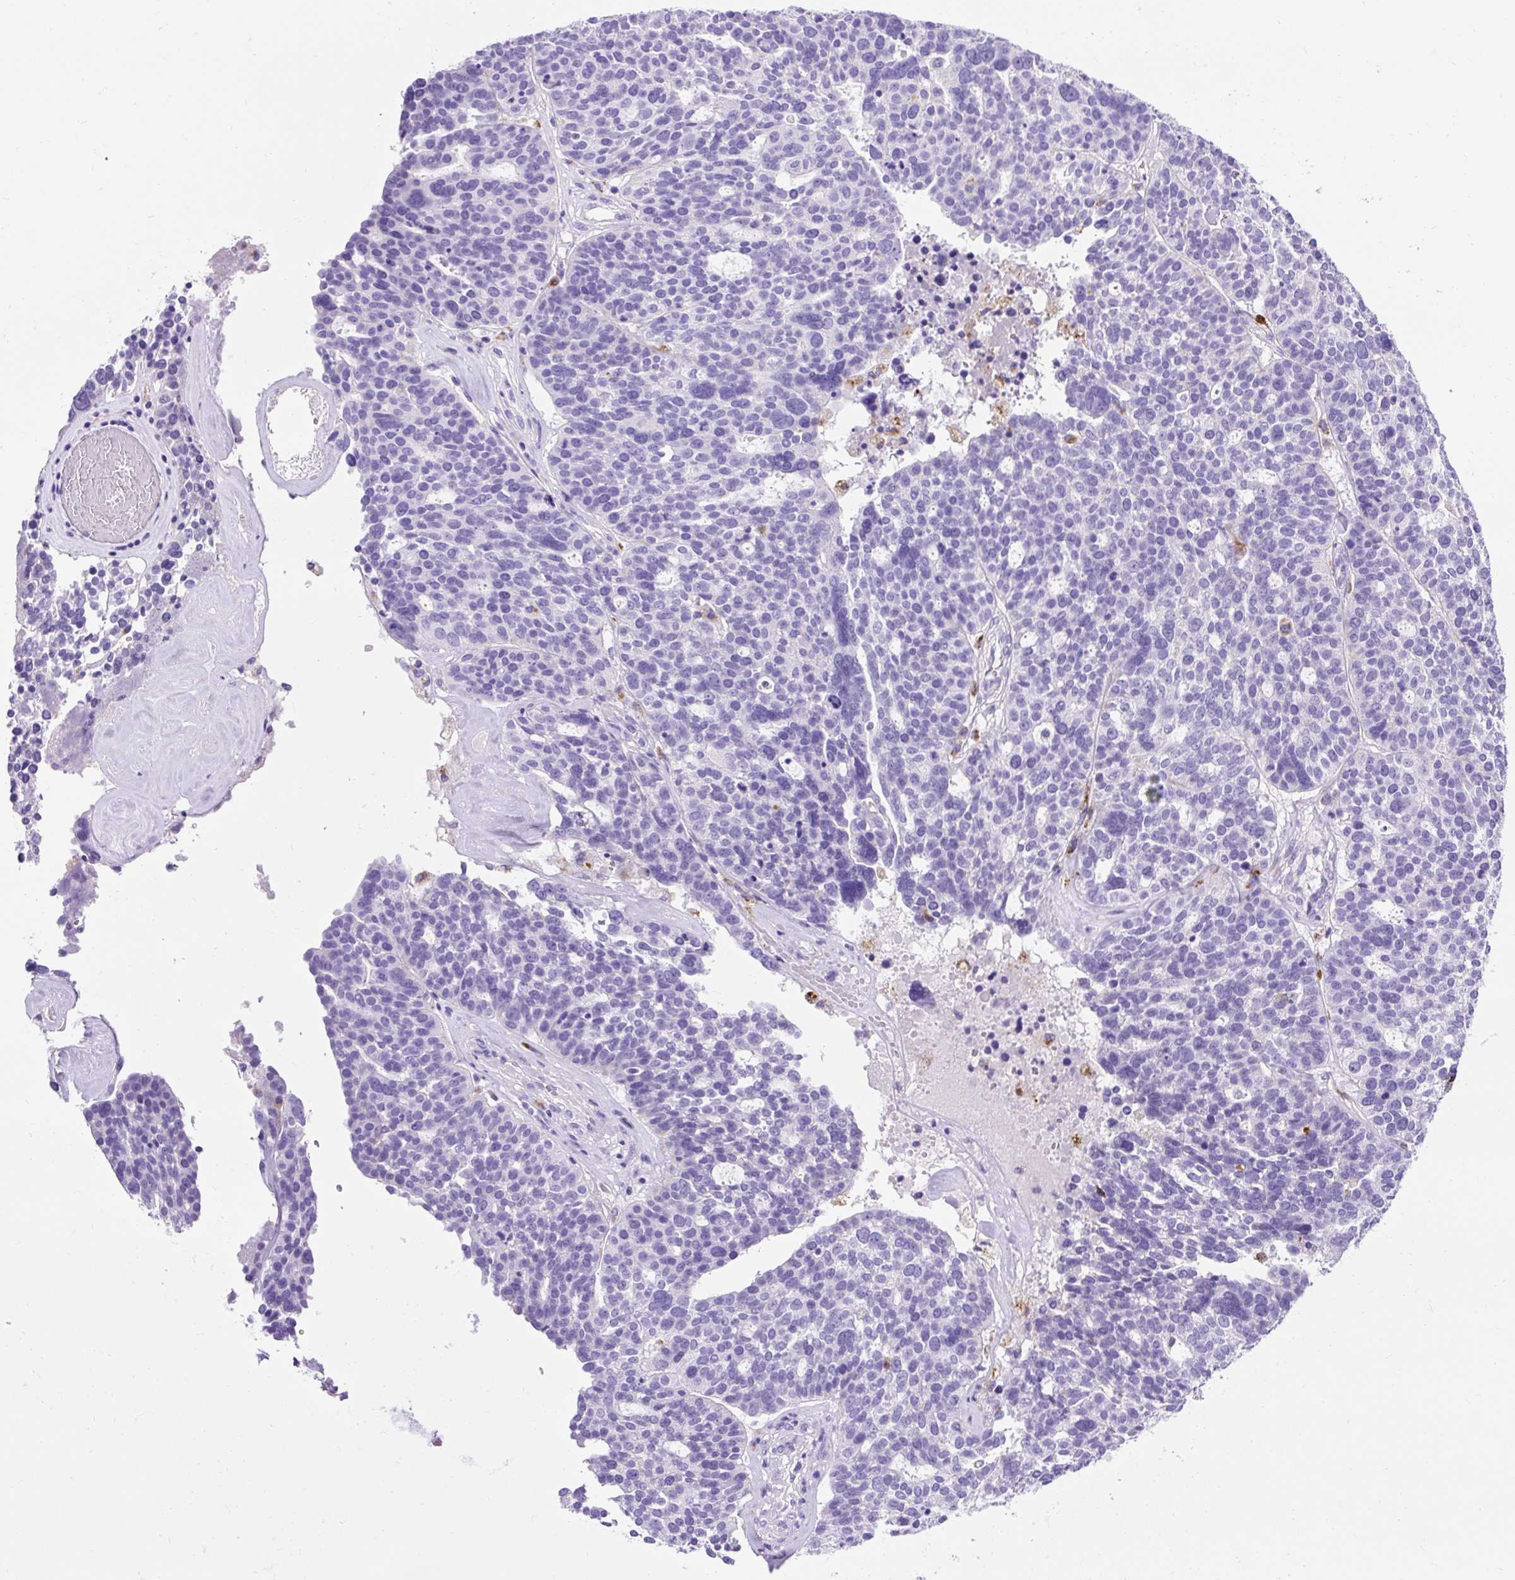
{"staining": {"intensity": "negative", "quantity": "none", "location": "none"}, "tissue": "ovarian cancer", "cell_type": "Tumor cells", "image_type": "cancer", "snomed": [{"axis": "morphology", "description": "Cystadenocarcinoma, serous, NOS"}, {"axis": "topography", "description": "Ovary"}], "caption": "An immunohistochemistry (IHC) photomicrograph of serous cystadenocarcinoma (ovarian) is shown. There is no staining in tumor cells of serous cystadenocarcinoma (ovarian).", "gene": "HEXB", "patient": {"sex": "female", "age": 59}}